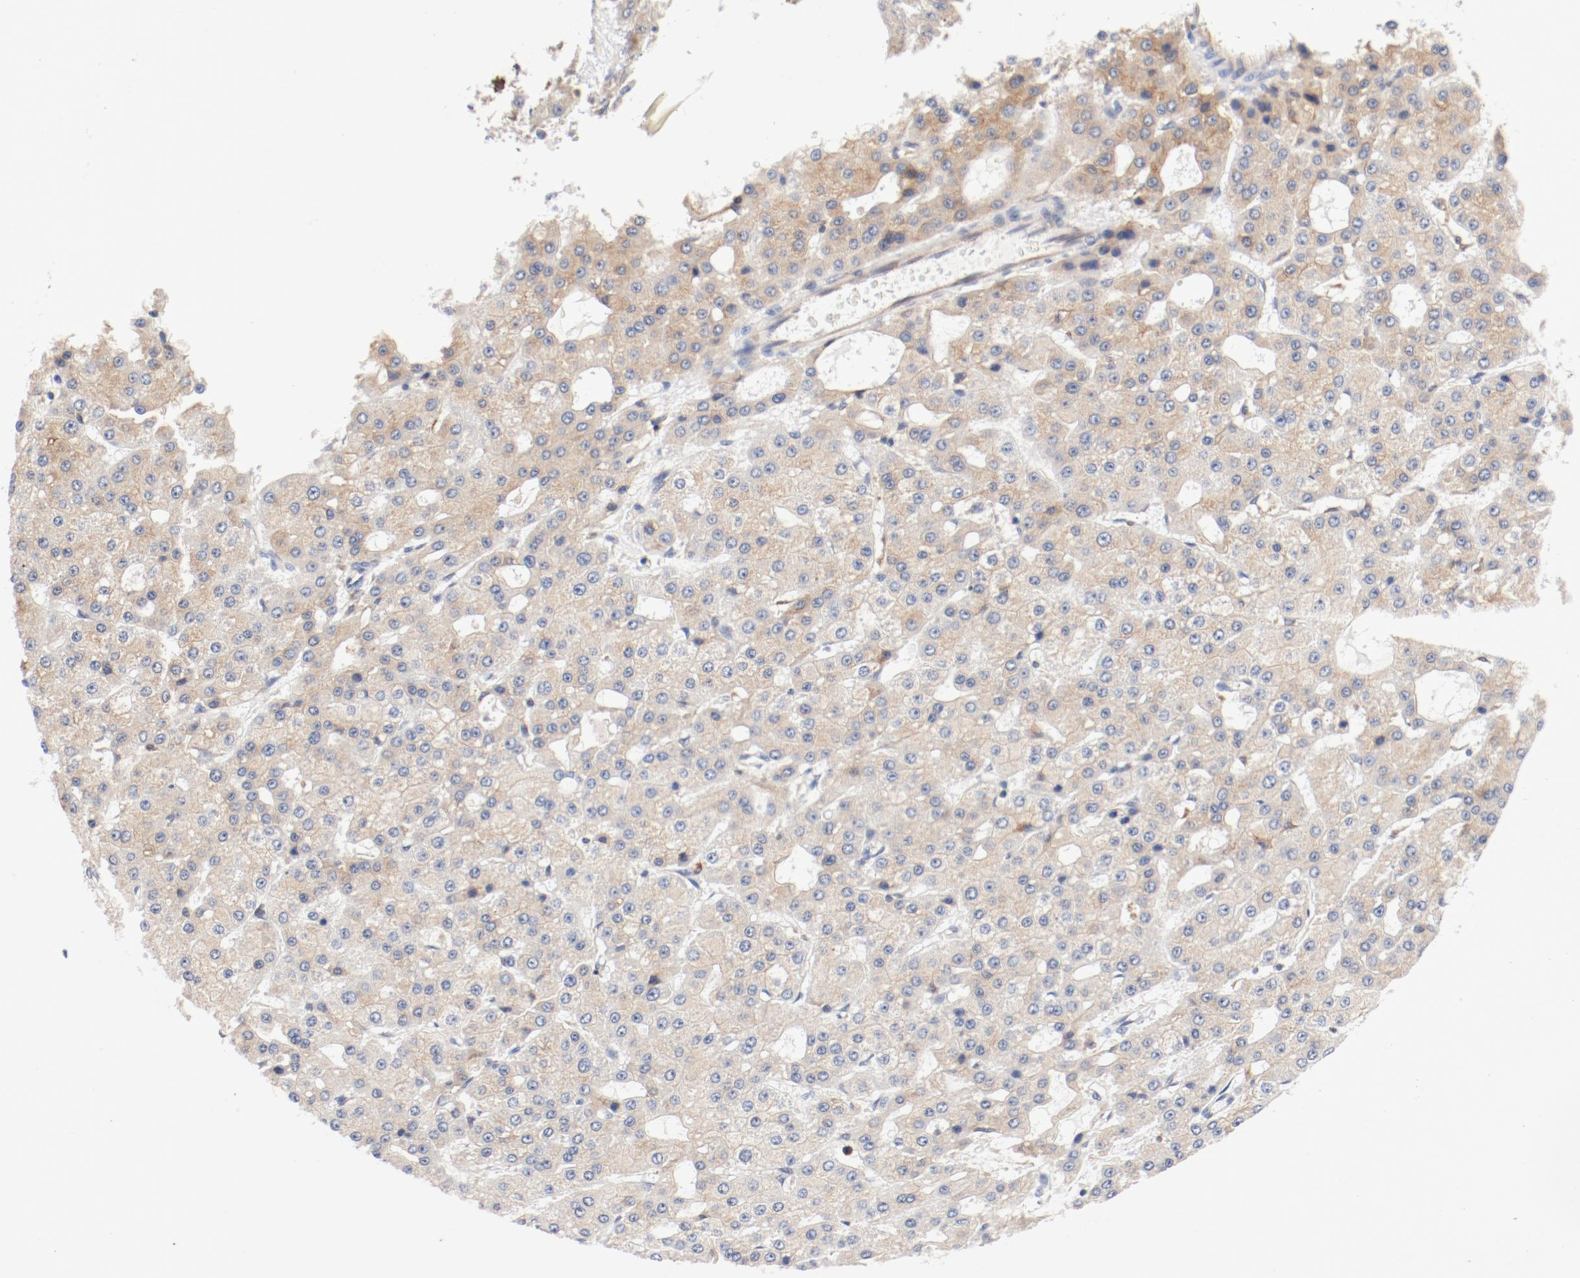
{"staining": {"intensity": "moderate", "quantity": ">75%", "location": "cytoplasmic/membranous"}, "tissue": "liver cancer", "cell_type": "Tumor cells", "image_type": "cancer", "snomed": [{"axis": "morphology", "description": "Carcinoma, Hepatocellular, NOS"}, {"axis": "topography", "description": "Liver"}], "caption": "Liver cancer tissue shows moderate cytoplasmic/membranous expression in approximately >75% of tumor cells", "gene": "PDPK1", "patient": {"sex": "male", "age": 47}}